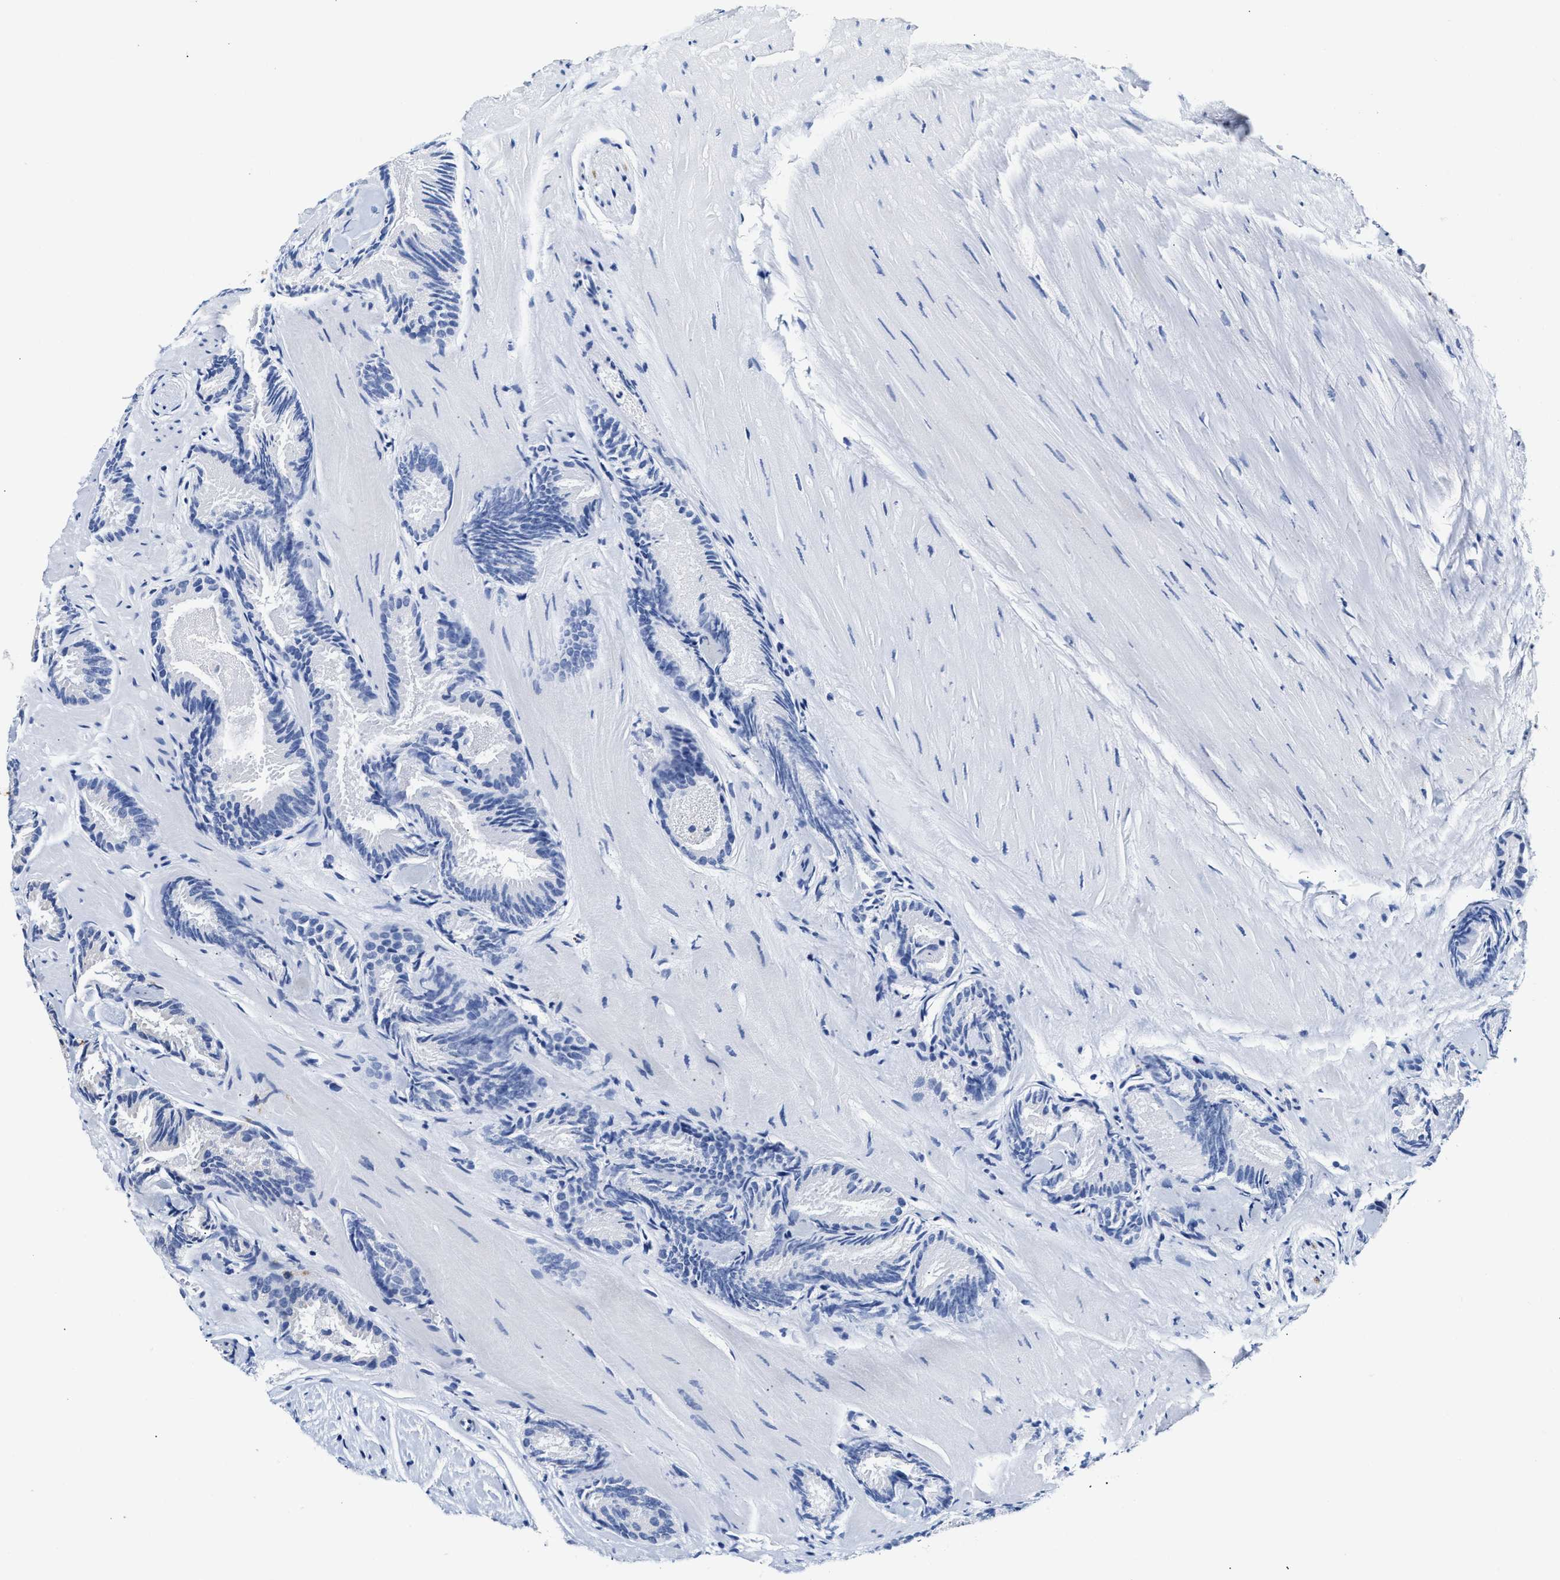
{"staining": {"intensity": "negative", "quantity": "none", "location": "none"}, "tissue": "prostate cancer", "cell_type": "Tumor cells", "image_type": "cancer", "snomed": [{"axis": "morphology", "description": "Adenocarcinoma, Low grade"}, {"axis": "topography", "description": "Prostate"}], "caption": "An image of prostate cancer (adenocarcinoma (low-grade)) stained for a protein demonstrates no brown staining in tumor cells.", "gene": "ACADVL", "patient": {"sex": "male", "age": 51}}